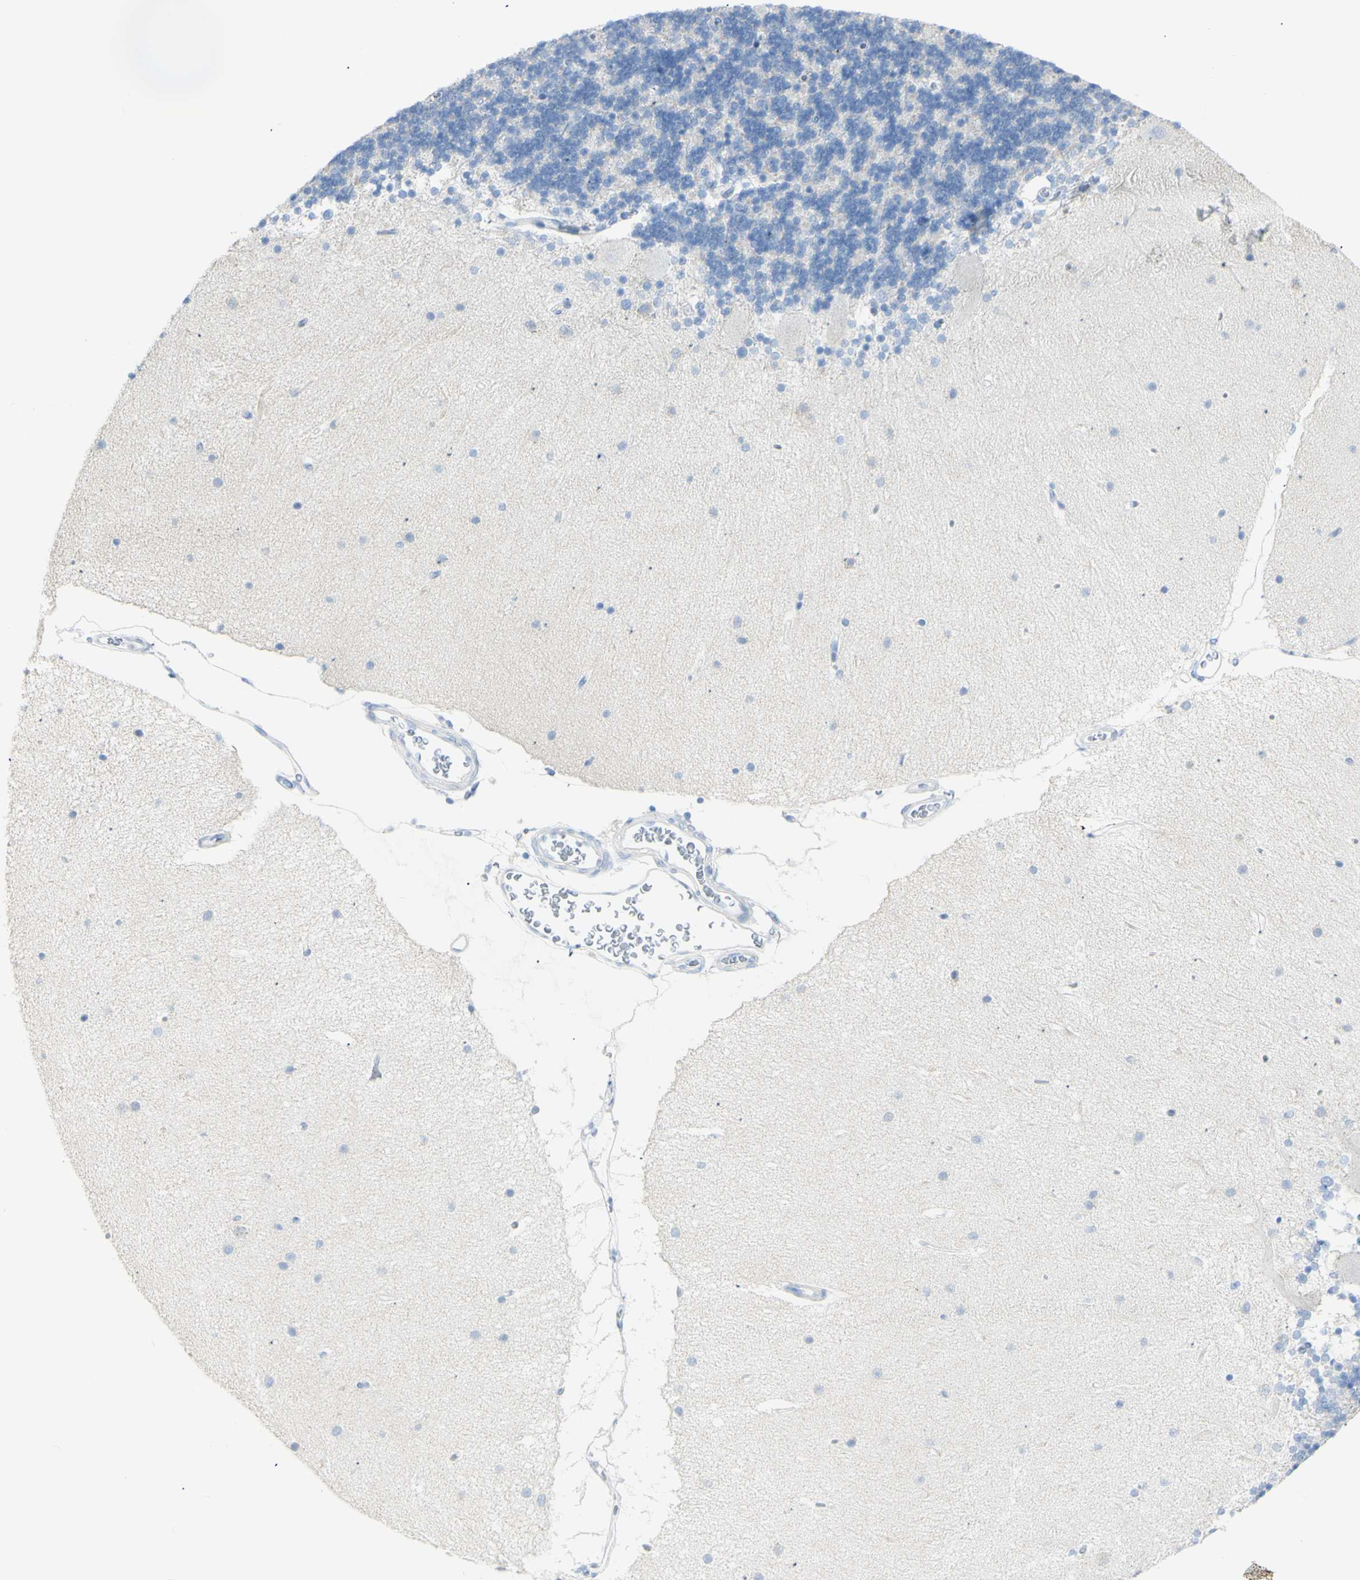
{"staining": {"intensity": "weak", "quantity": "<25%", "location": "cytoplasmic/membranous"}, "tissue": "cerebellum", "cell_type": "Cells in granular layer", "image_type": "normal", "snomed": [{"axis": "morphology", "description": "Normal tissue, NOS"}, {"axis": "topography", "description": "Cerebellum"}], "caption": "A high-resolution photomicrograph shows IHC staining of unremarkable cerebellum, which reveals no significant expression in cells in granular layer. The staining was performed using DAB to visualize the protein expression in brown, while the nuclei were stained in blue with hematoxylin (Magnification: 20x).", "gene": "LETM1", "patient": {"sex": "female", "age": 54}}